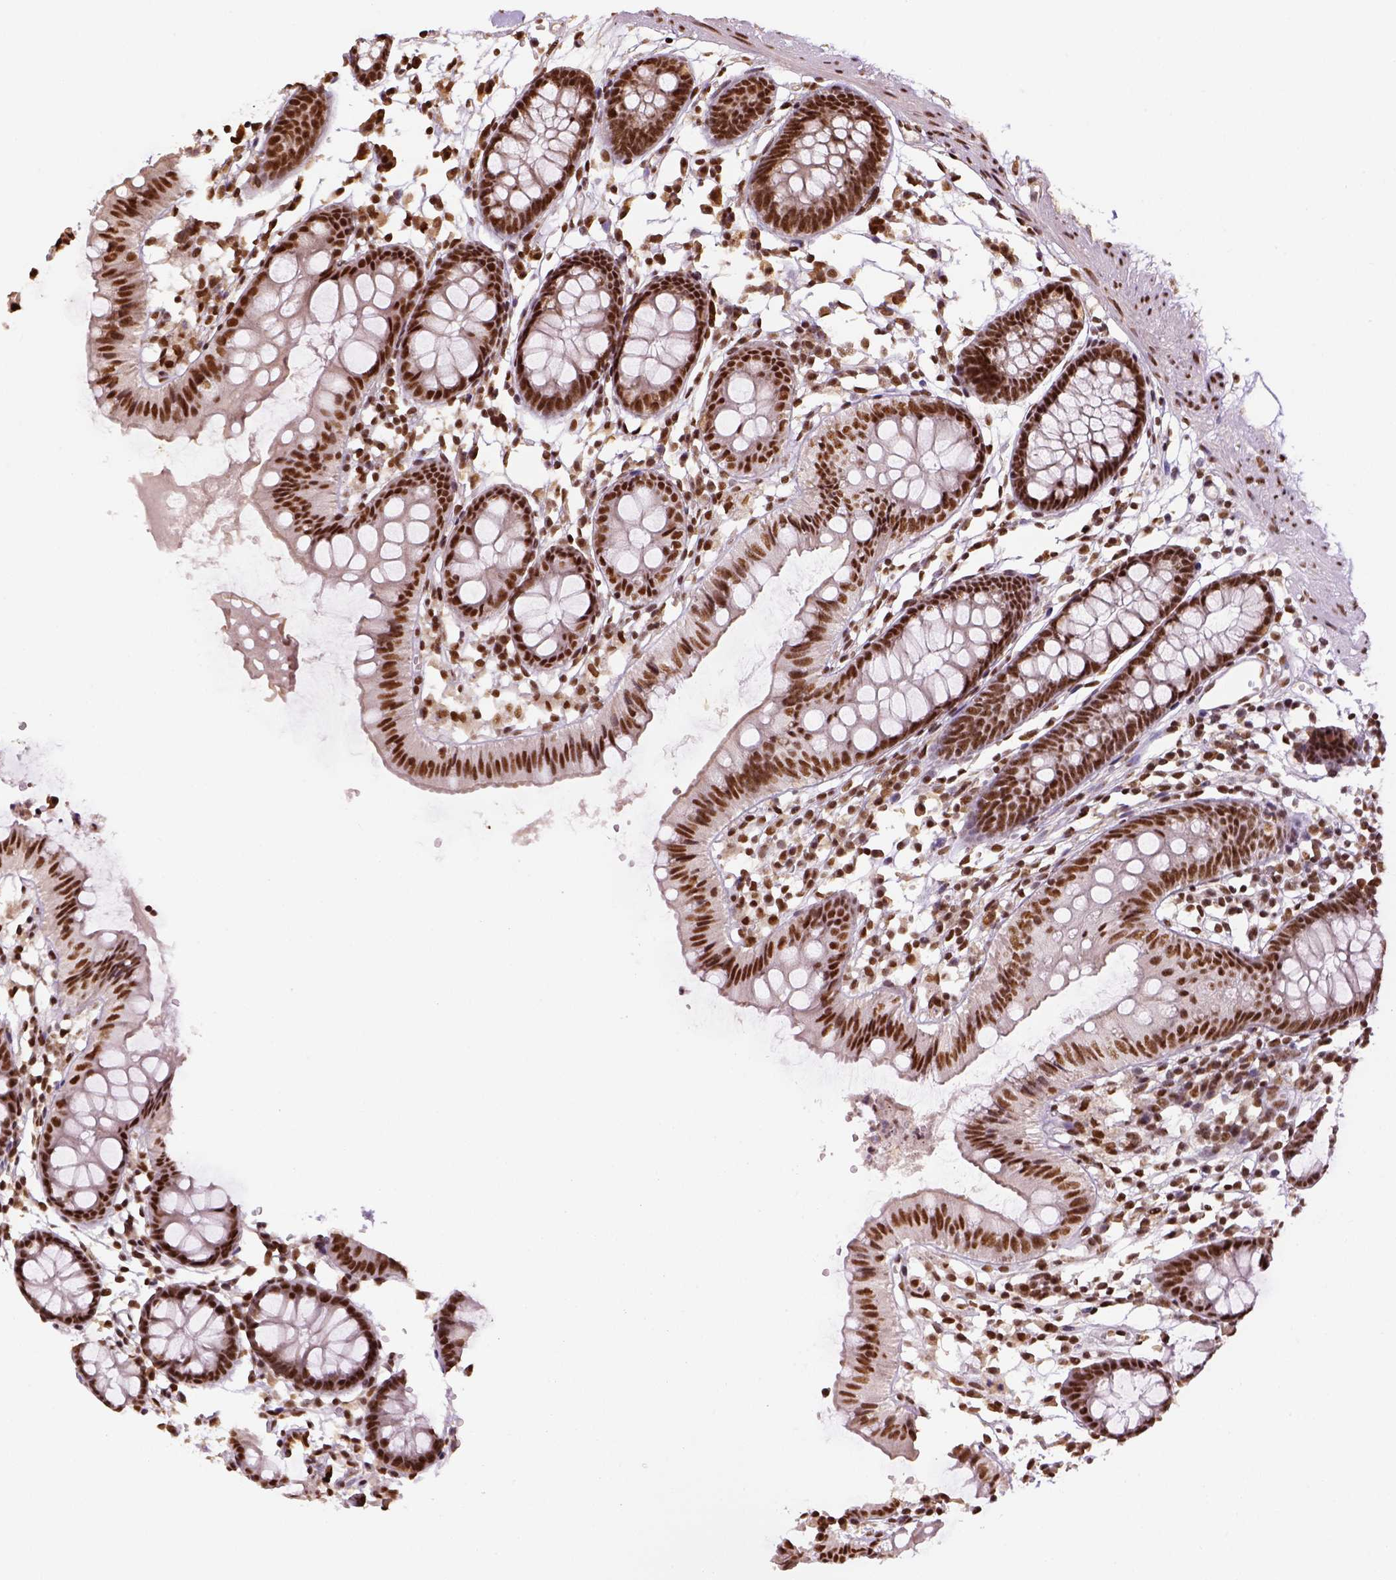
{"staining": {"intensity": "strong", "quantity": ">75%", "location": "nuclear"}, "tissue": "colon", "cell_type": "Endothelial cells", "image_type": "normal", "snomed": [{"axis": "morphology", "description": "Normal tissue, NOS"}, {"axis": "topography", "description": "Colon"}], "caption": "High-magnification brightfield microscopy of unremarkable colon stained with DAB (brown) and counterstained with hematoxylin (blue). endothelial cells exhibit strong nuclear staining is appreciated in about>75% of cells. Nuclei are stained in blue.", "gene": "CCAR1", "patient": {"sex": "female", "age": 84}}